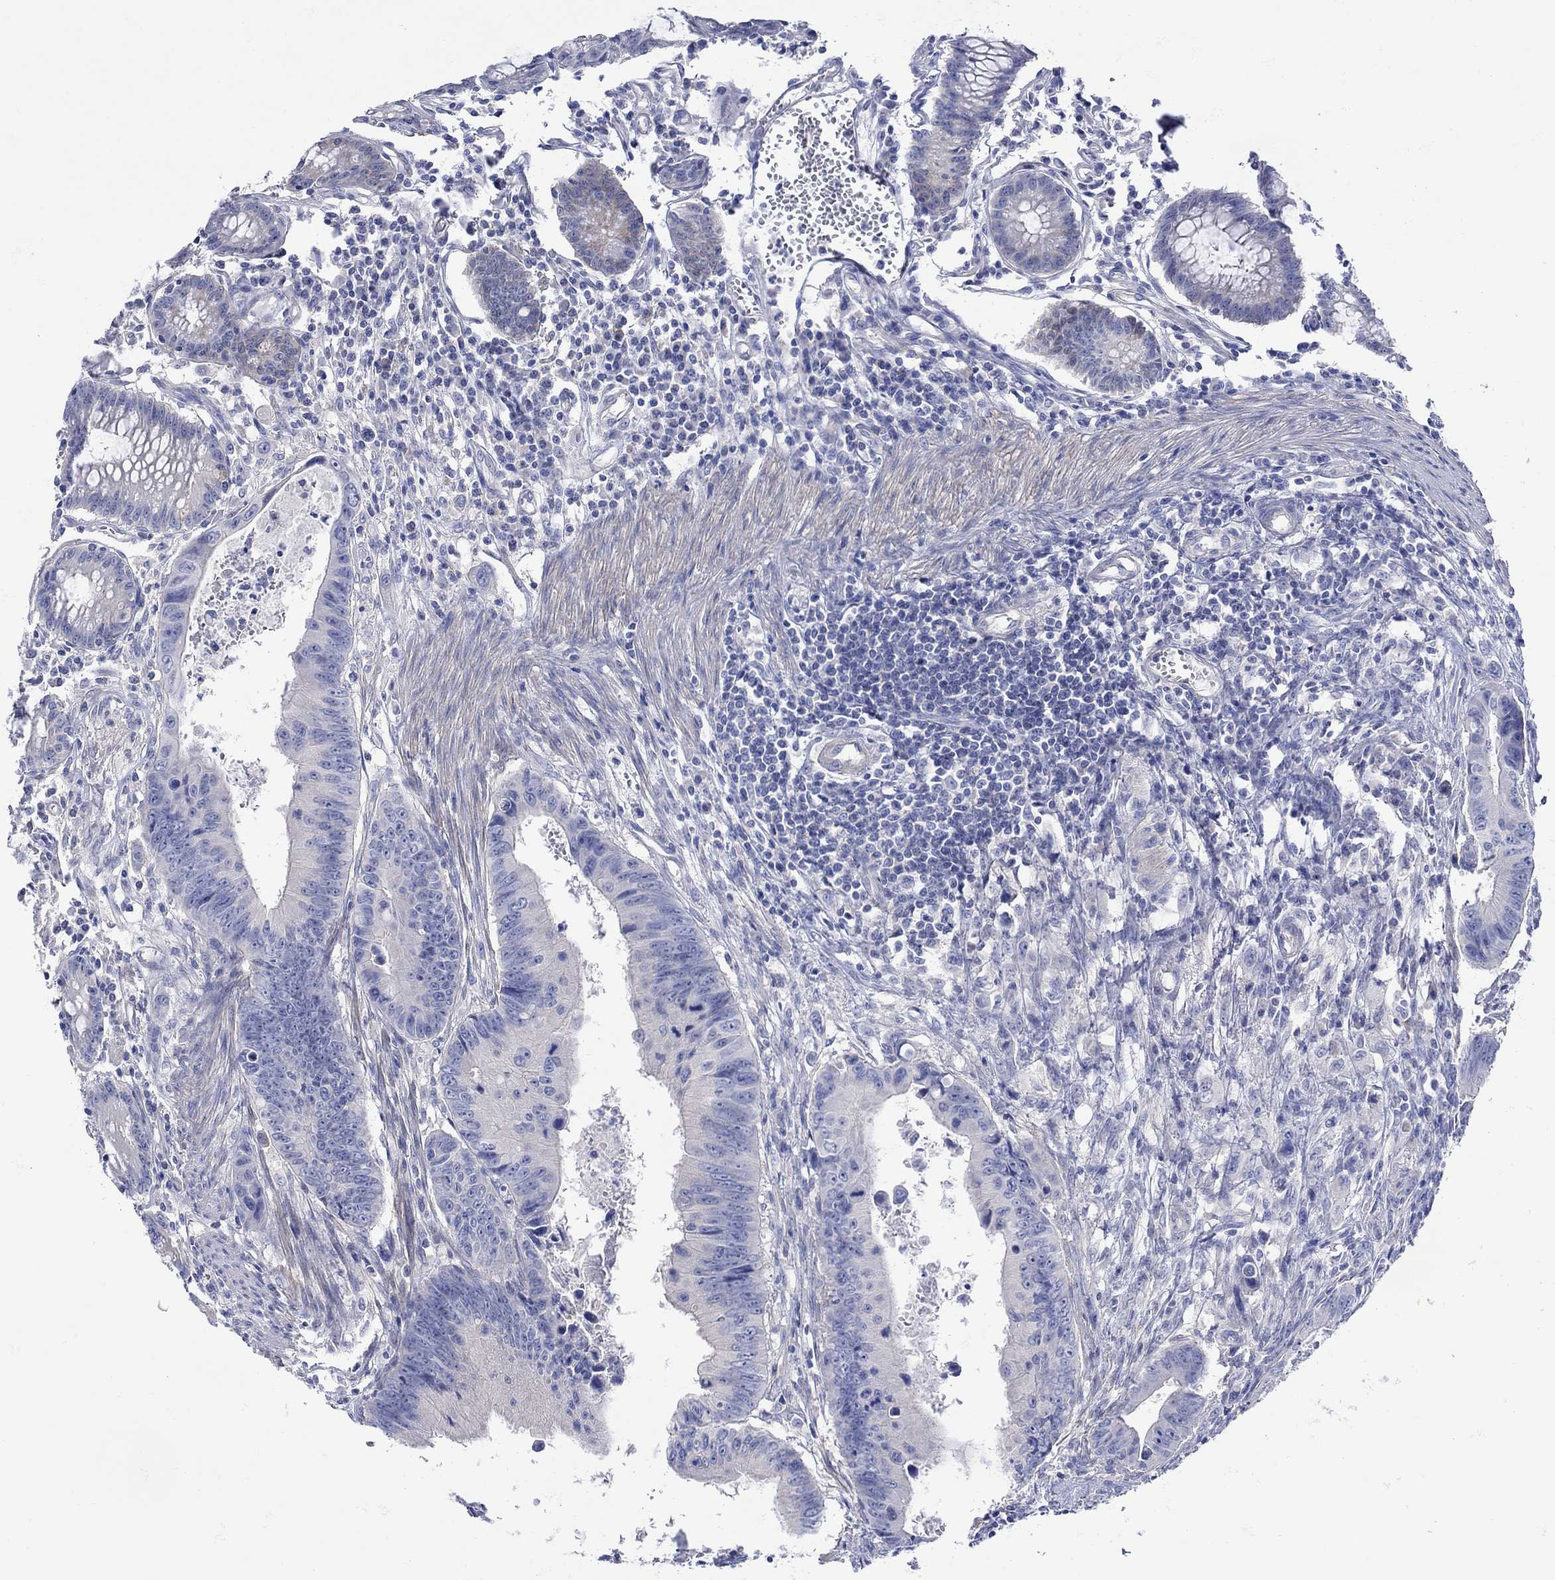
{"staining": {"intensity": "negative", "quantity": "none", "location": "none"}, "tissue": "colorectal cancer", "cell_type": "Tumor cells", "image_type": "cancer", "snomed": [{"axis": "morphology", "description": "Adenocarcinoma, NOS"}, {"axis": "topography", "description": "Colon"}], "caption": "IHC of colorectal adenocarcinoma reveals no staining in tumor cells.", "gene": "MSI1", "patient": {"sex": "female", "age": 87}}